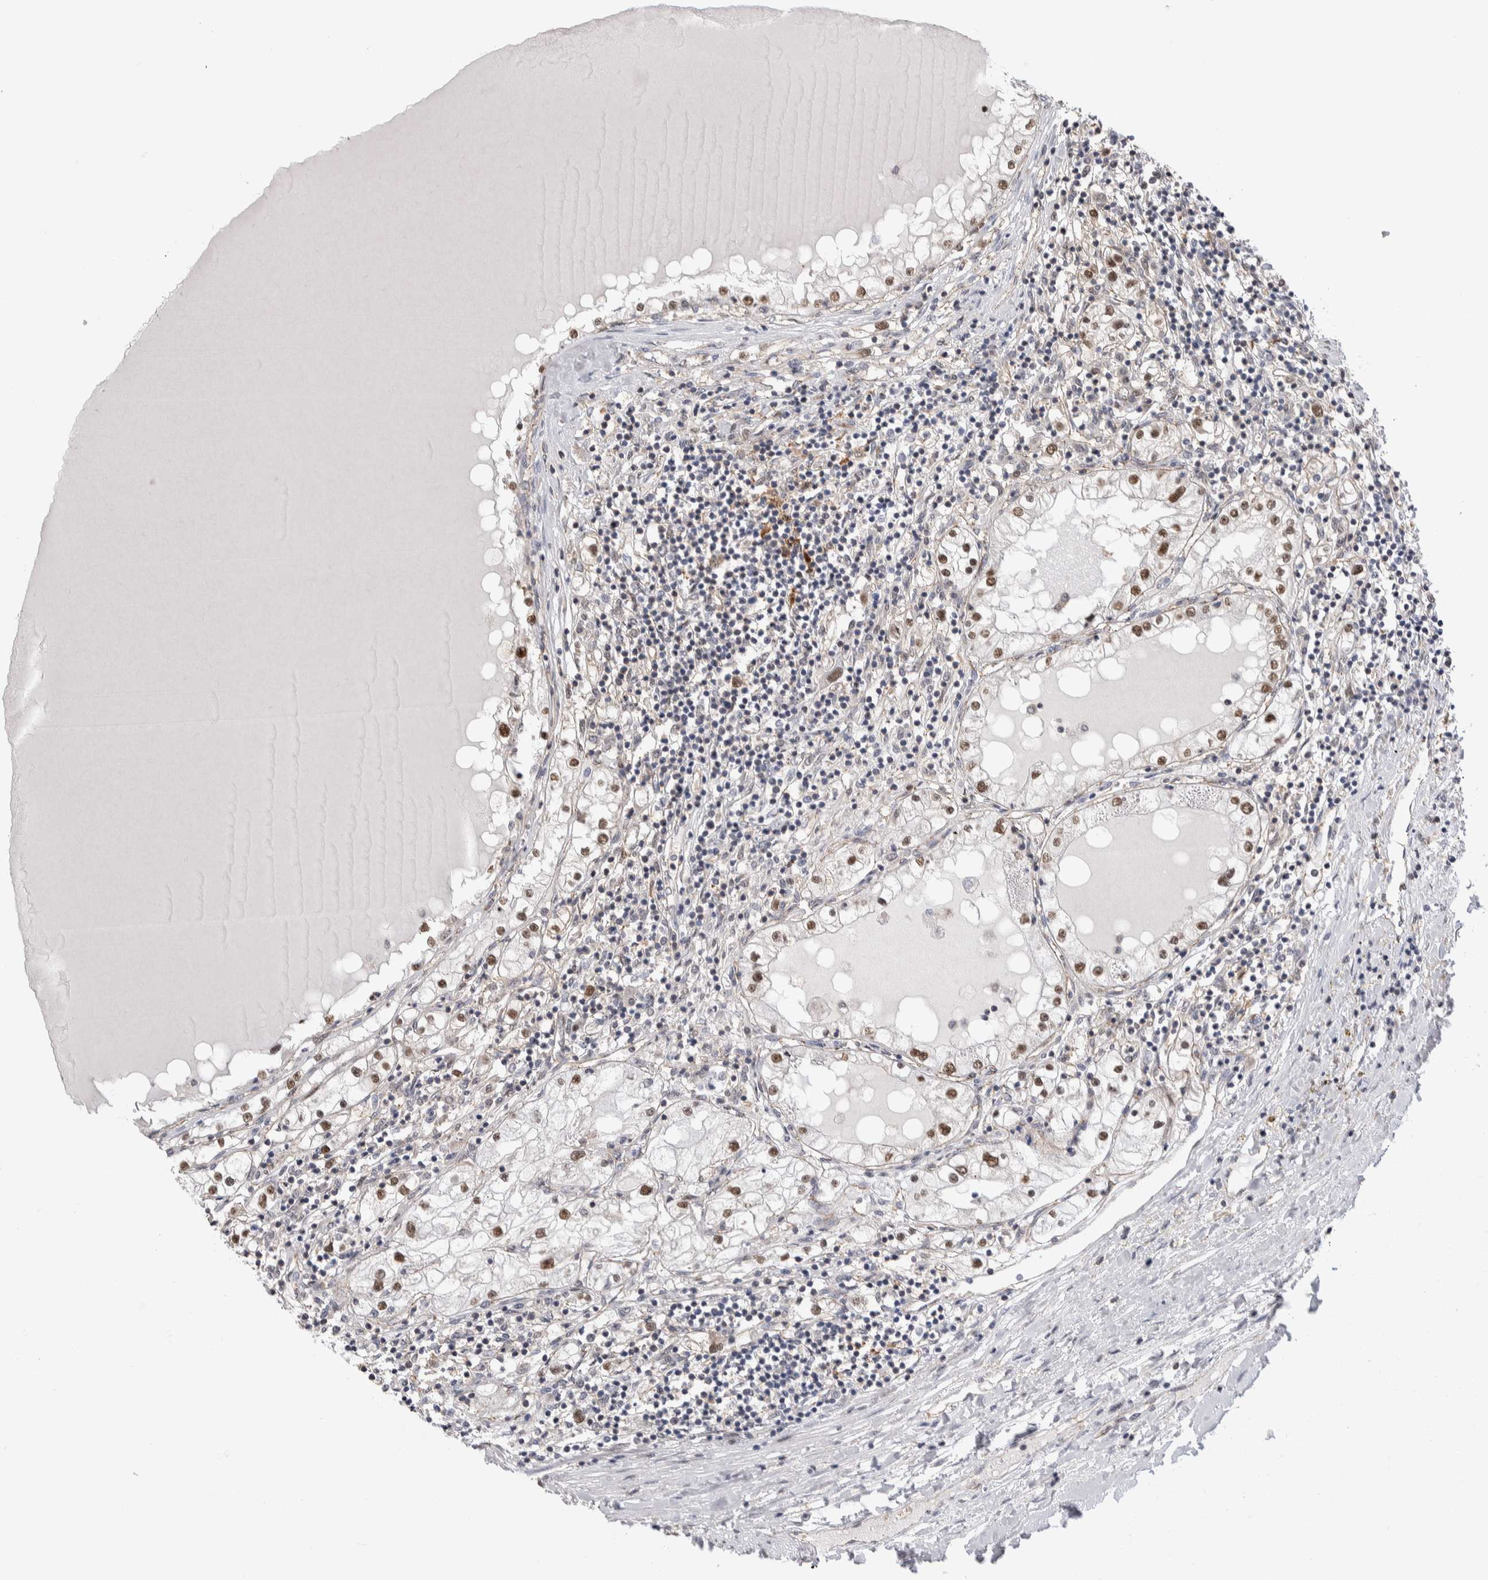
{"staining": {"intensity": "moderate", "quantity": ">75%", "location": "nuclear"}, "tissue": "renal cancer", "cell_type": "Tumor cells", "image_type": "cancer", "snomed": [{"axis": "morphology", "description": "Adenocarcinoma, NOS"}, {"axis": "topography", "description": "Kidney"}], "caption": "Protein expression analysis of human renal adenocarcinoma reveals moderate nuclear expression in about >75% of tumor cells. (DAB IHC with brightfield microscopy, high magnification).", "gene": "ZBTB49", "patient": {"sex": "male", "age": 68}}